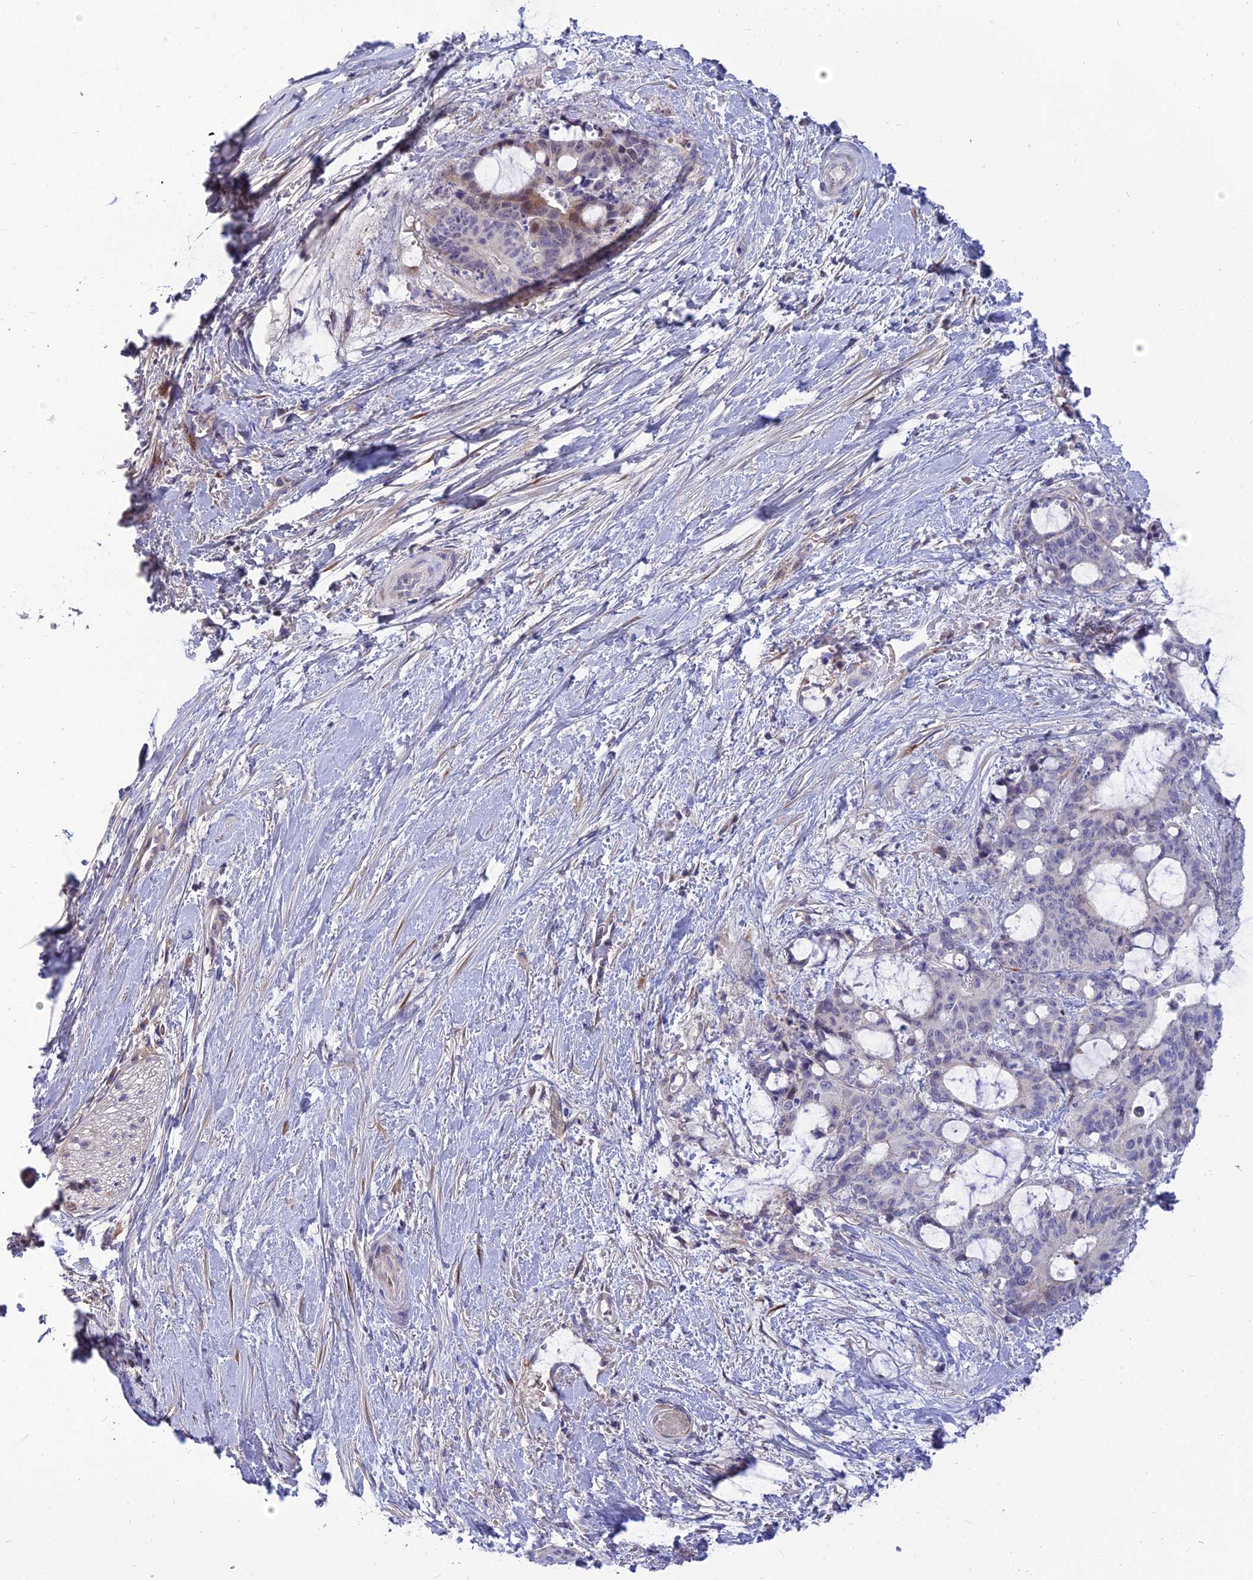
{"staining": {"intensity": "negative", "quantity": "none", "location": "none"}, "tissue": "liver cancer", "cell_type": "Tumor cells", "image_type": "cancer", "snomed": [{"axis": "morphology", "description": "Normal tissue, NOS"}, {"axis": "morphology", "description": "Cholangiocarcinoma"}, {"axis": "topography", "description": "Liver"}, {"axis": "topography", "description": "Peripheral nerve tissue"}], "caption": "A histopathology image of human liver cholangiocarcinoma is negative for staining in tumor cells.", "gene": "MBD3L1", "patient": {"sex": "female", "age": 73}}